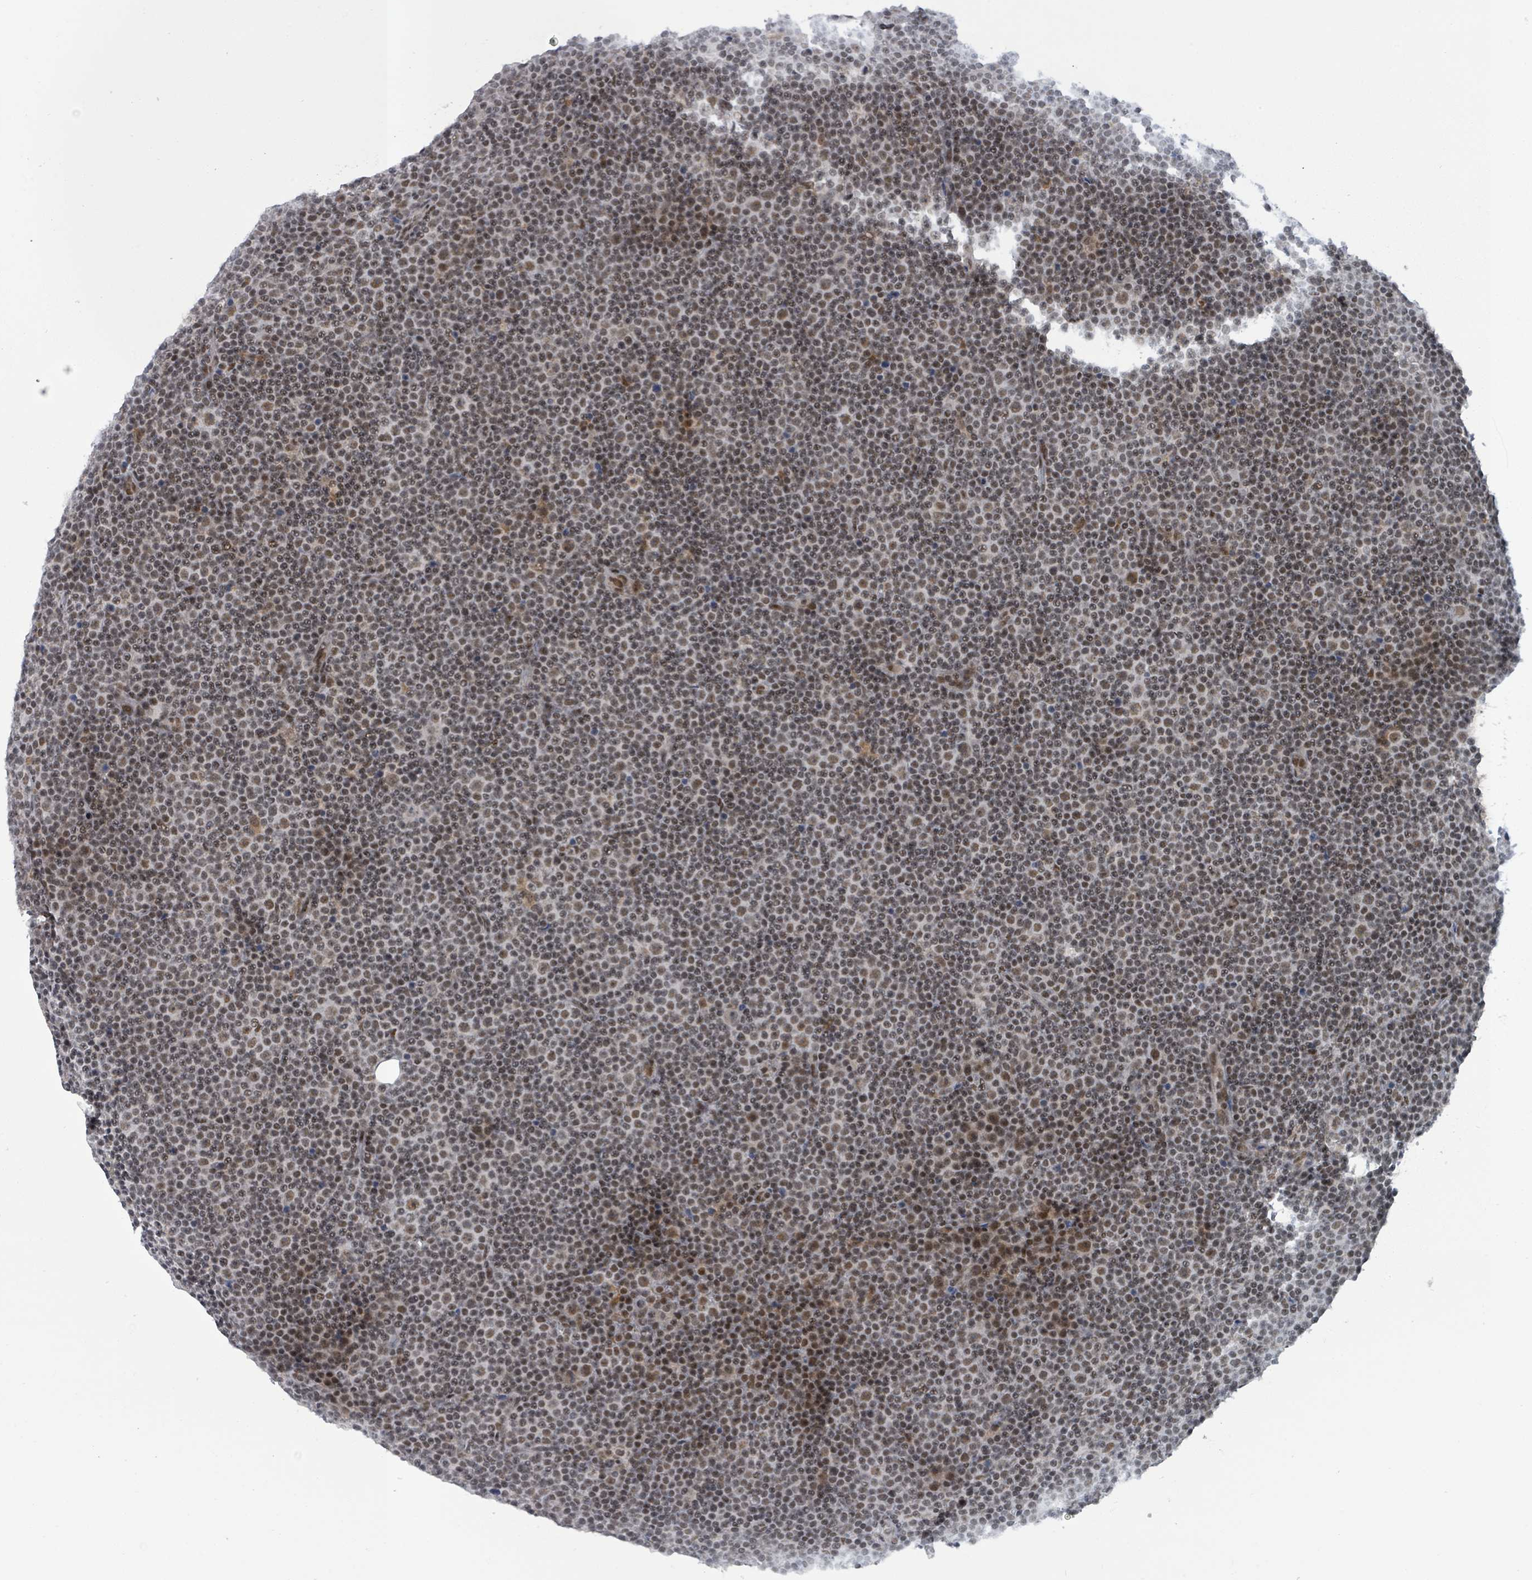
{"staining": {"intensity": "moderate", "quantity": "25%-75%", "location": "nuclear"}, "tissue": "lymphoma", "cell_type": "Tumor cells", "image_type": "cancer", "snomed": [{"axis": "morphology", "description": "Malignant lymphoma, non-Hodgkin's type, Low grade"}, {"axis": "topography", "description": "Lymph node"}], "caption": "Lymphoma tissue reveals moderate nuclear positivity in approximately 25%-75% of tumor cells, visualized by immunohistochemistry. The staining was performed using DAB to visualize the protein expression in brown, while the nuclei were stained in blue with hematoxylin (Magnification: 20x).", "gene": "BANP", "patient": {"sex": "female", "age": 67}}